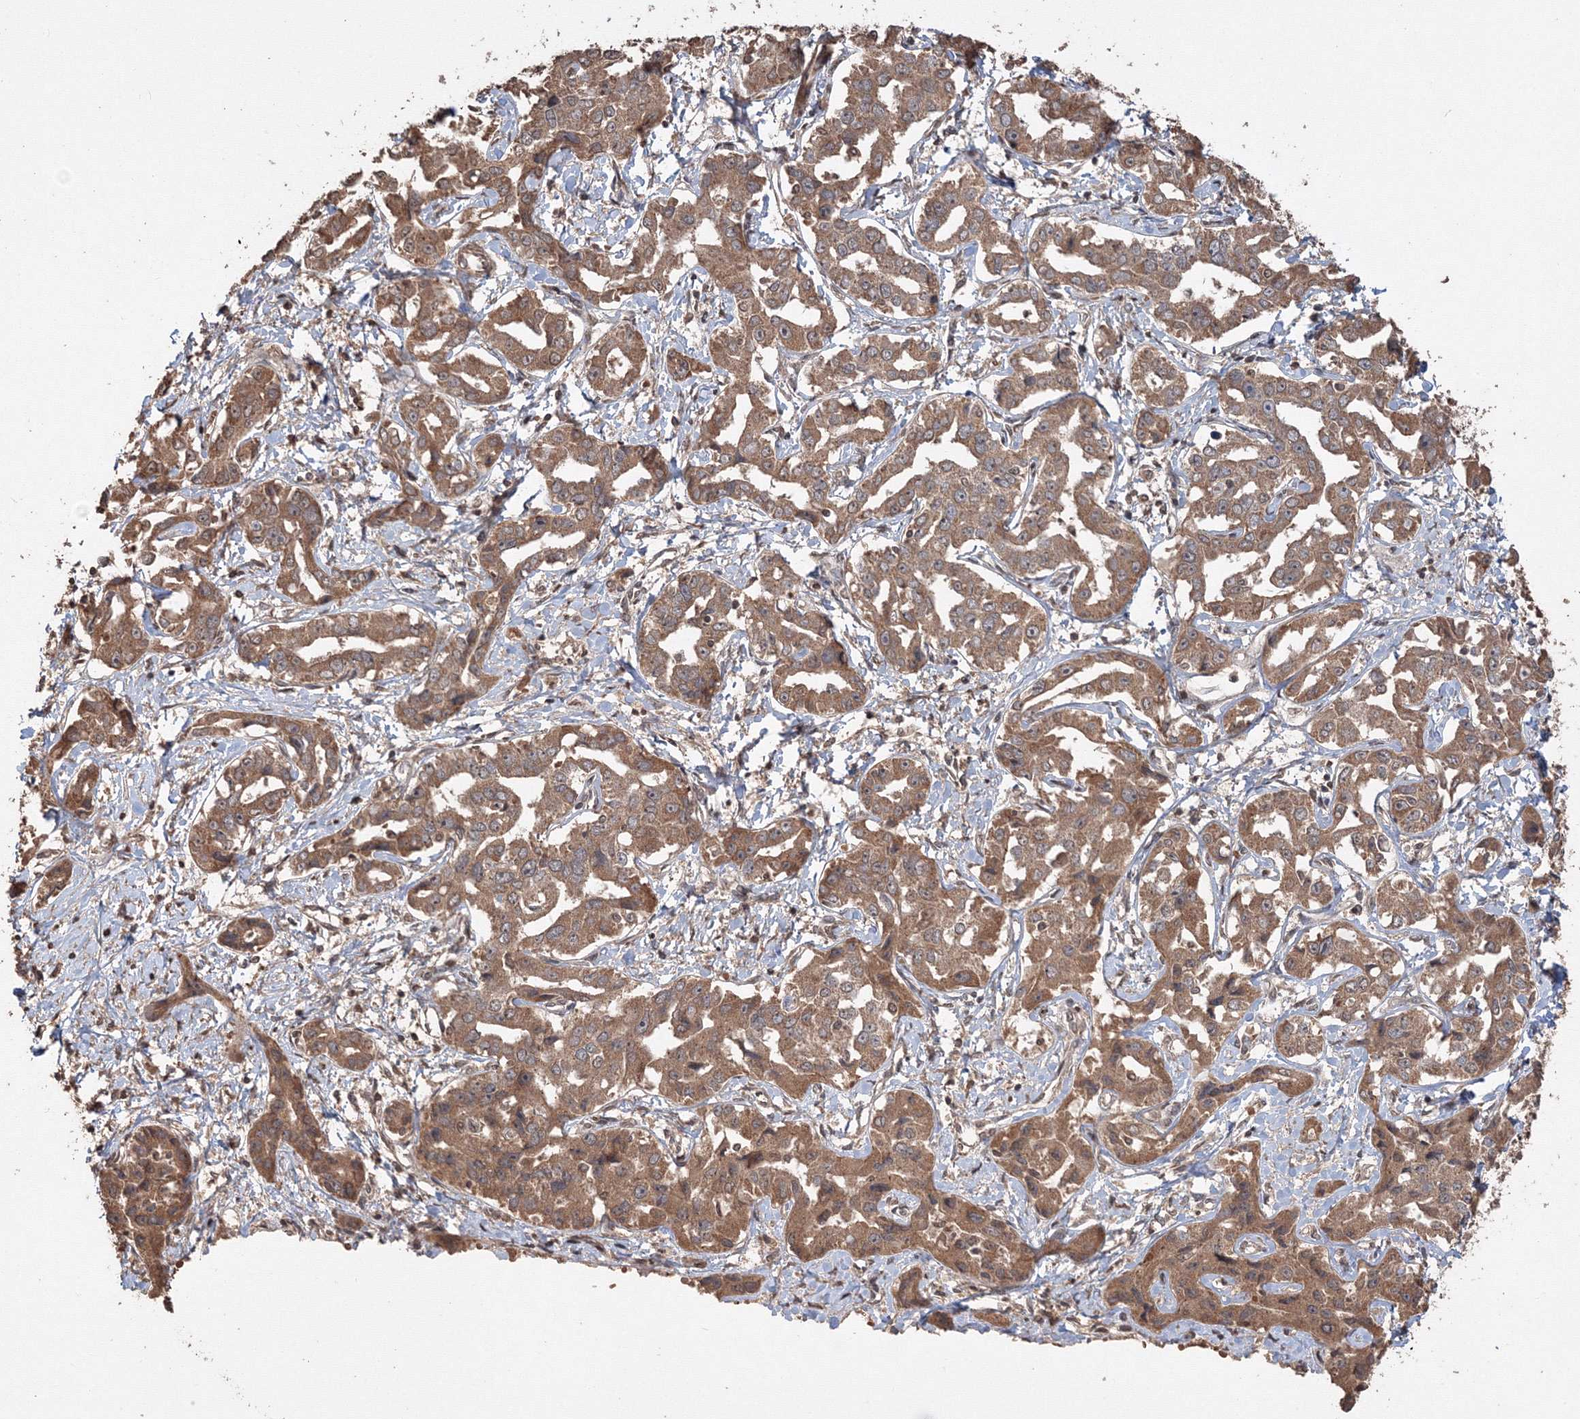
{"staining": {"intensity": "moderate", "quantity": ">75%", "location": "cytoplasmic/membranous"}, "tissue": "liver cancer", "cell_type": "Tumor cells", "image_type": "cancer", "snomed": [{"axis": "morphology", "description": "Cholangiocarcinoma"}, {"axis": "topography", "description": "Liver"}], "caption": "High-power microscopy captured an immunohistochemistry (IHC) image of liver cholangiocarcinoma, revealing moderate cytoplasmic/membranous positivity in approximately >75% of tumor cells.", "gene": "CCDC122", "patient": {"sex": "male", "age": 59}}